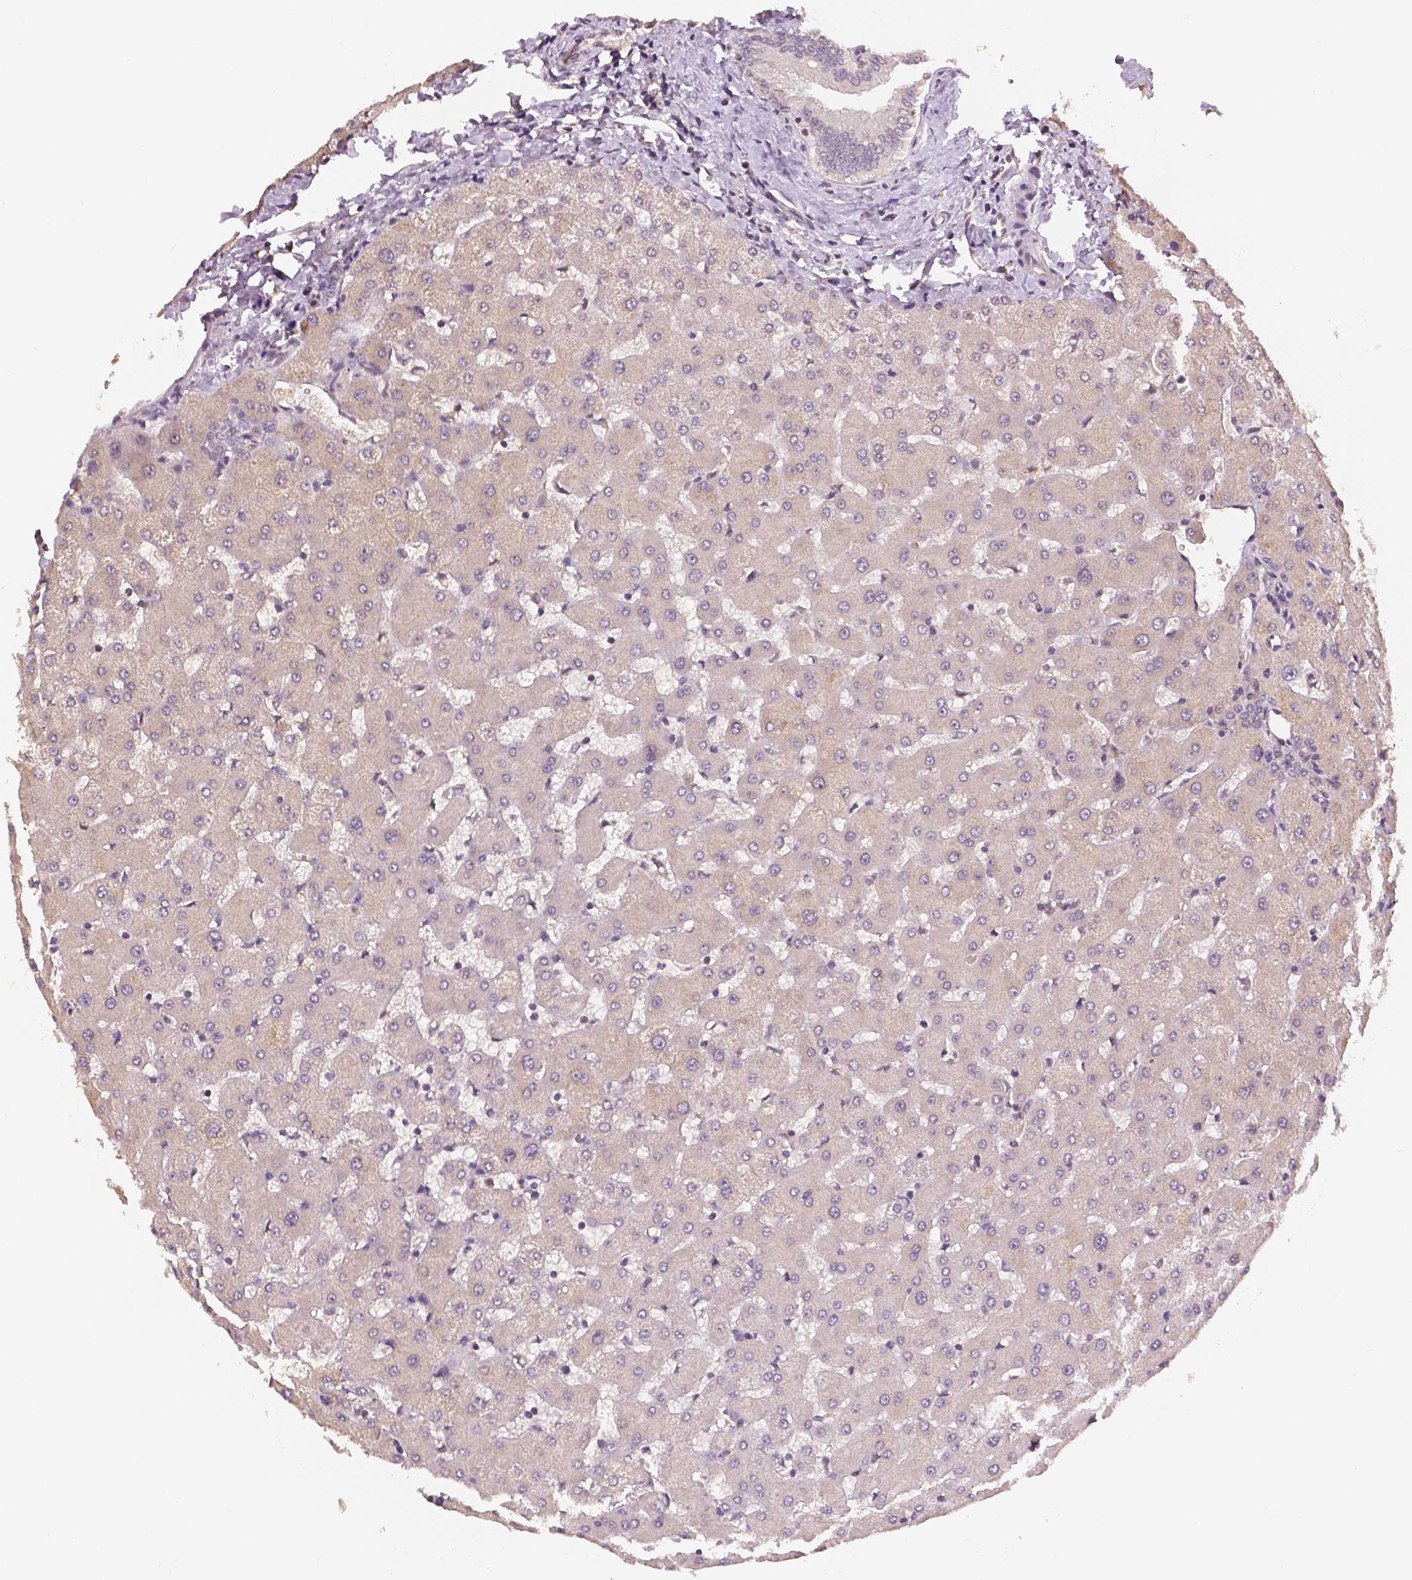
{"staining": {"intensity": "negative", "quantity": "none", "location": "none"}, "tissue": "liver", "cell_type": "Cholangiocytes", "image_type": "normal", "snomed": [{"axis": "morphology", "description": "Normal tissue, NOS"}, {"axis": "topography", "description": "Liver"}], "caption": "This is an immunohistochemistry micrograph of benign human liver. There is no positivity in cholangiocytes.", "gene": "MAP1LC3B", "patient": {"sex": "female", "age": 63}}